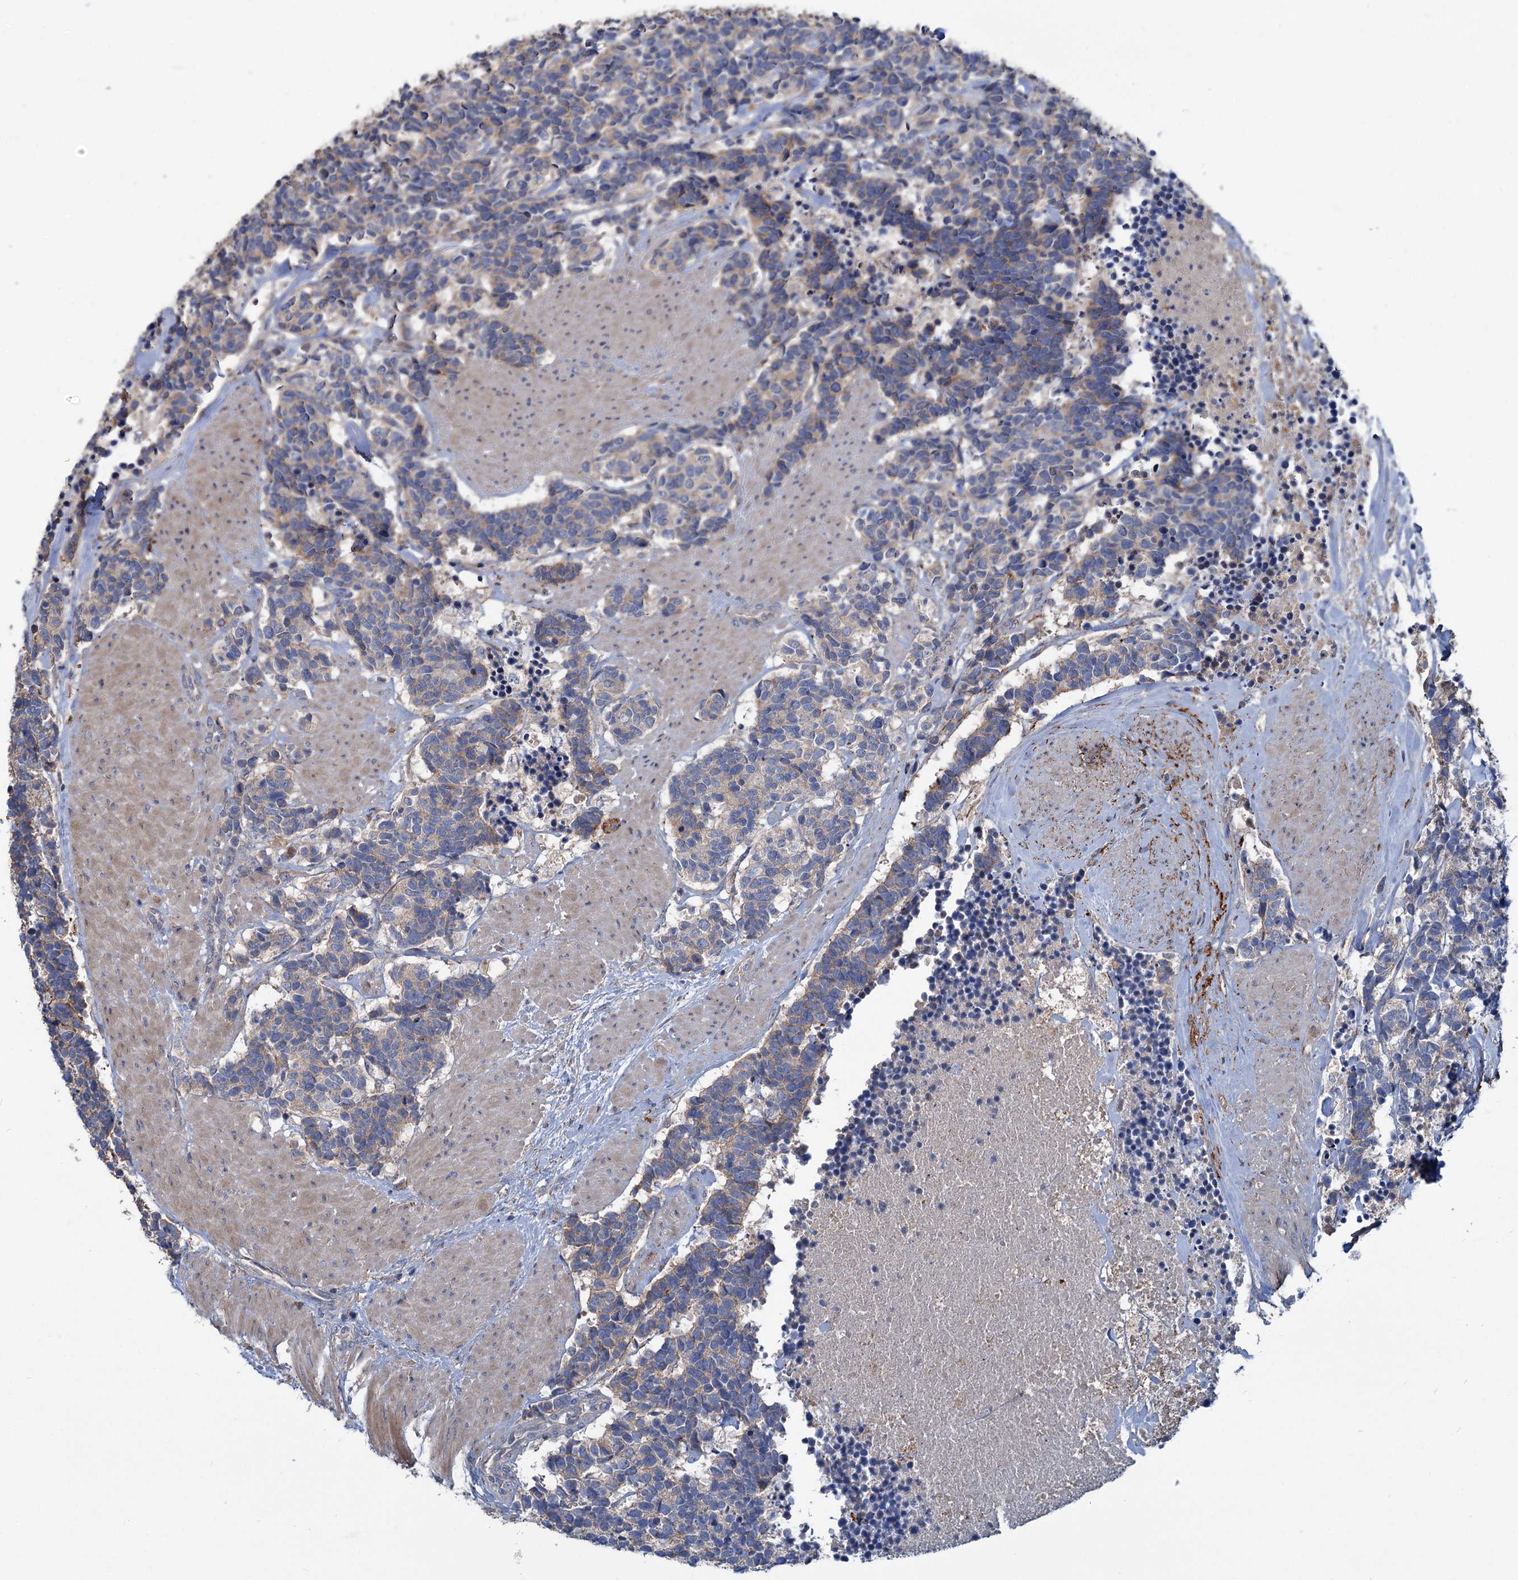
{"staining": {"intensity": "weak", "quantity": "25%-75%", "location": "cytoplasmic/membranous"}, "tissue": "carcinoid", "cell_type": "Tumor cells", "image_type": "cancer", "snomed": [{"axis": "morphology", "description": "Carcinoma, NOS"}, {"axis": "morphology", "description": "Carcinoid, malignant, NOS"}, {"axis": "topography", "description": "Urinary bladder"}], "caption": "The image reveals a brown stain indicating the presence of a protein in the cytoplasmic/membranous of tumor cells in carcinoid.", "gene": "URAD", "patient": {"sex": "male", "age": 57}}